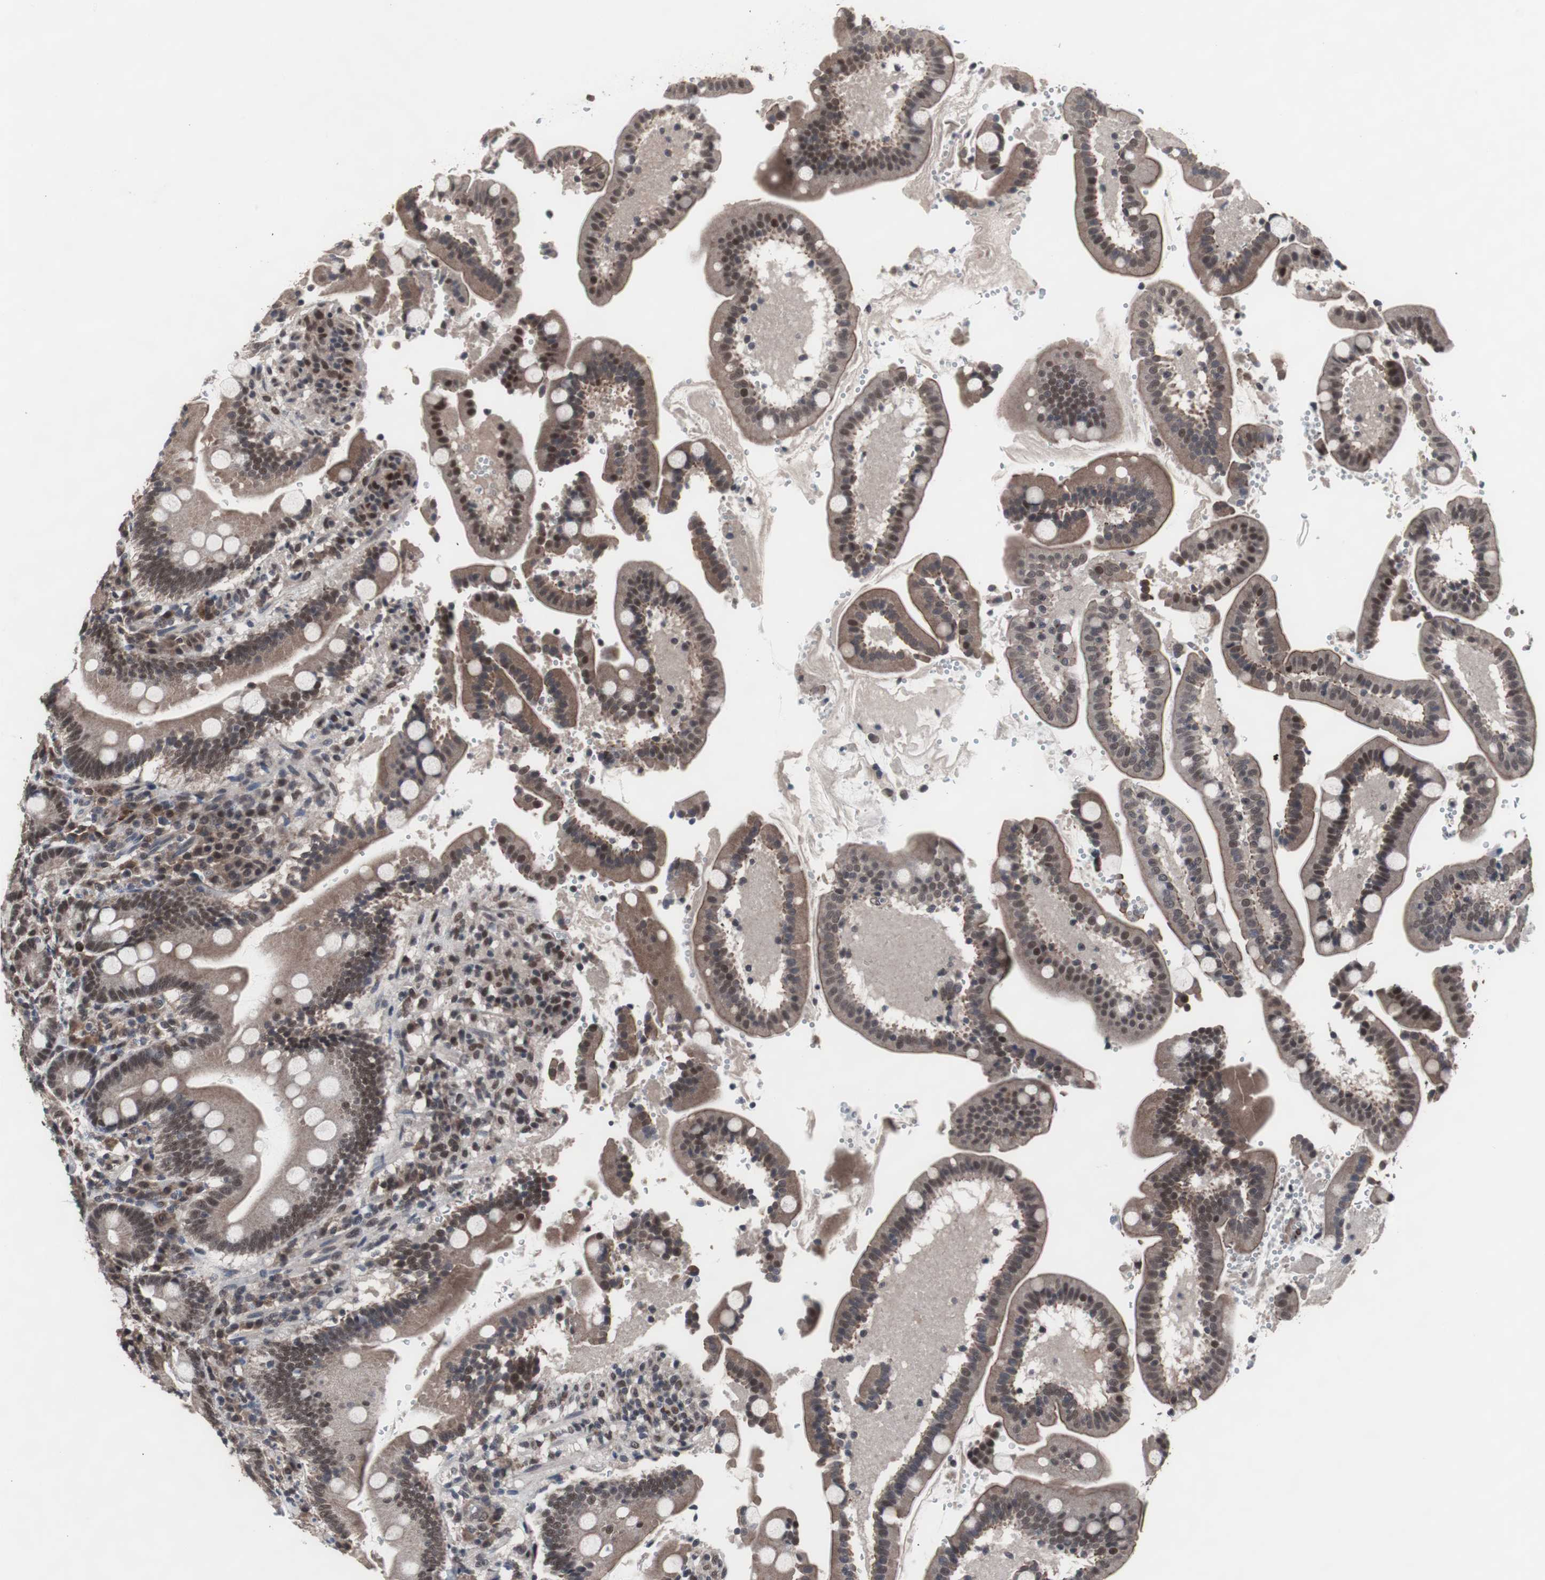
{"staining": {"intensity": "strong", "quantity": ">75%", "location": "cytoplasmic/membranous,nuclear"}, "tissue": "duodenum", "cell_type": "Glandular cells", "image_type": "normal", "snomed": [{"axis": "morphology", "description": "Normal tissue, NOS"}, {"axis": "topography", "description": "Small intestine, NOS"}], "caption": "Immunohistochemistry micrograph of unremarkable human duodenum stained for a protein (brown), which displays high levels of strong cytoplasmic/membranous,nuclear staining in approximately >75% of glandular cells.", "gene": "GTF2F2", "patient": {"sex": "female", "age": 71}}